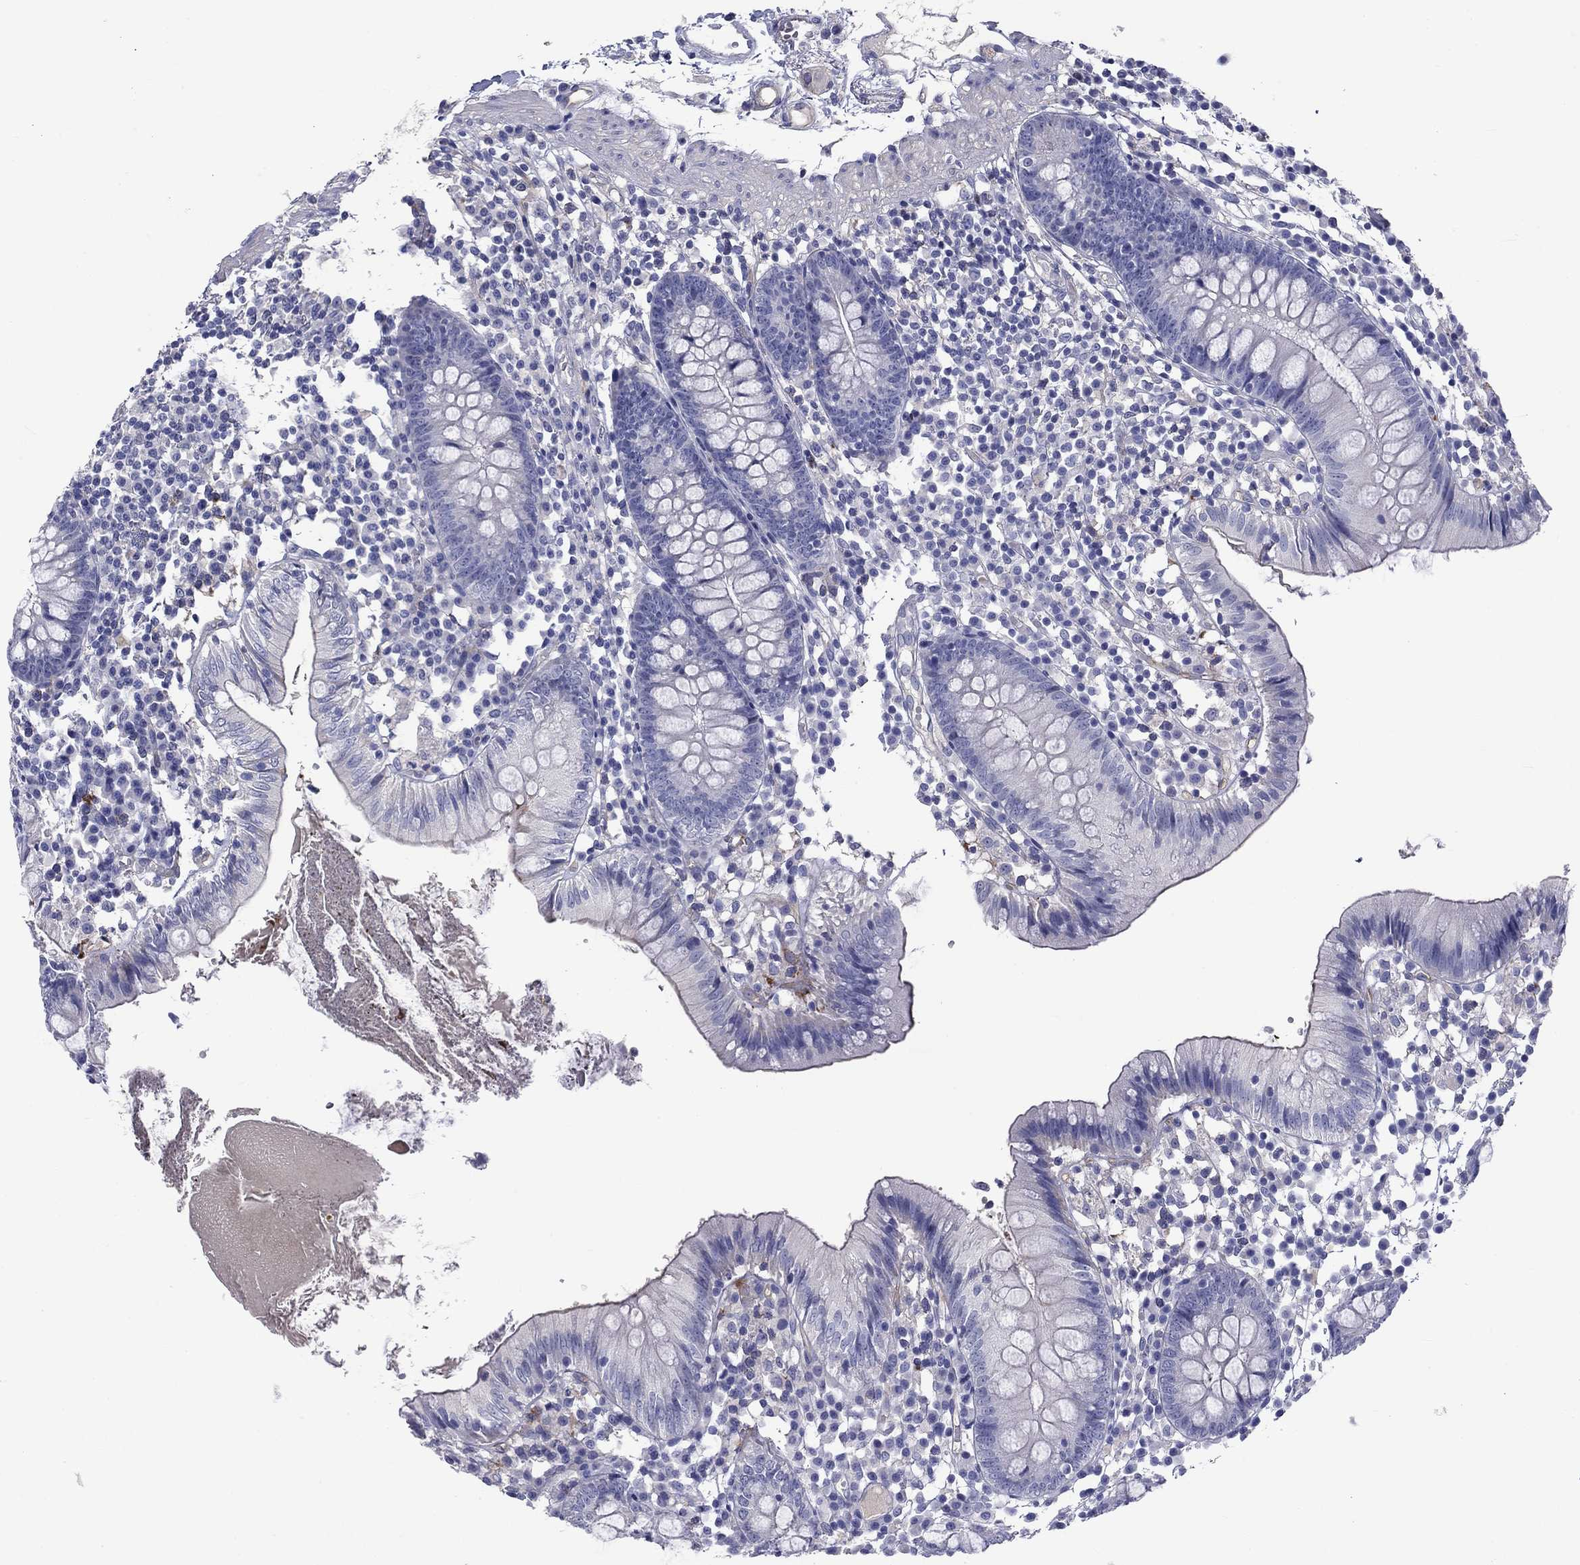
{"staining": {"intensity": "negative", "quantity": "none", "location": "none"}, "tissue": "colon", "cell_type": "Endothelial cells", "image_type": "normal", "snomed": [{"axis": "morphology", "description": "Normal tissue, NOS"}, {"axis": "topography", "description": "Rectum"}], "caption": "The immunohistochemistry (IHC) micrograph has no significant expression in endothelial cells of colon.", "gene": "CNDP1", "patient": {"sex": "male", "age": 70}}